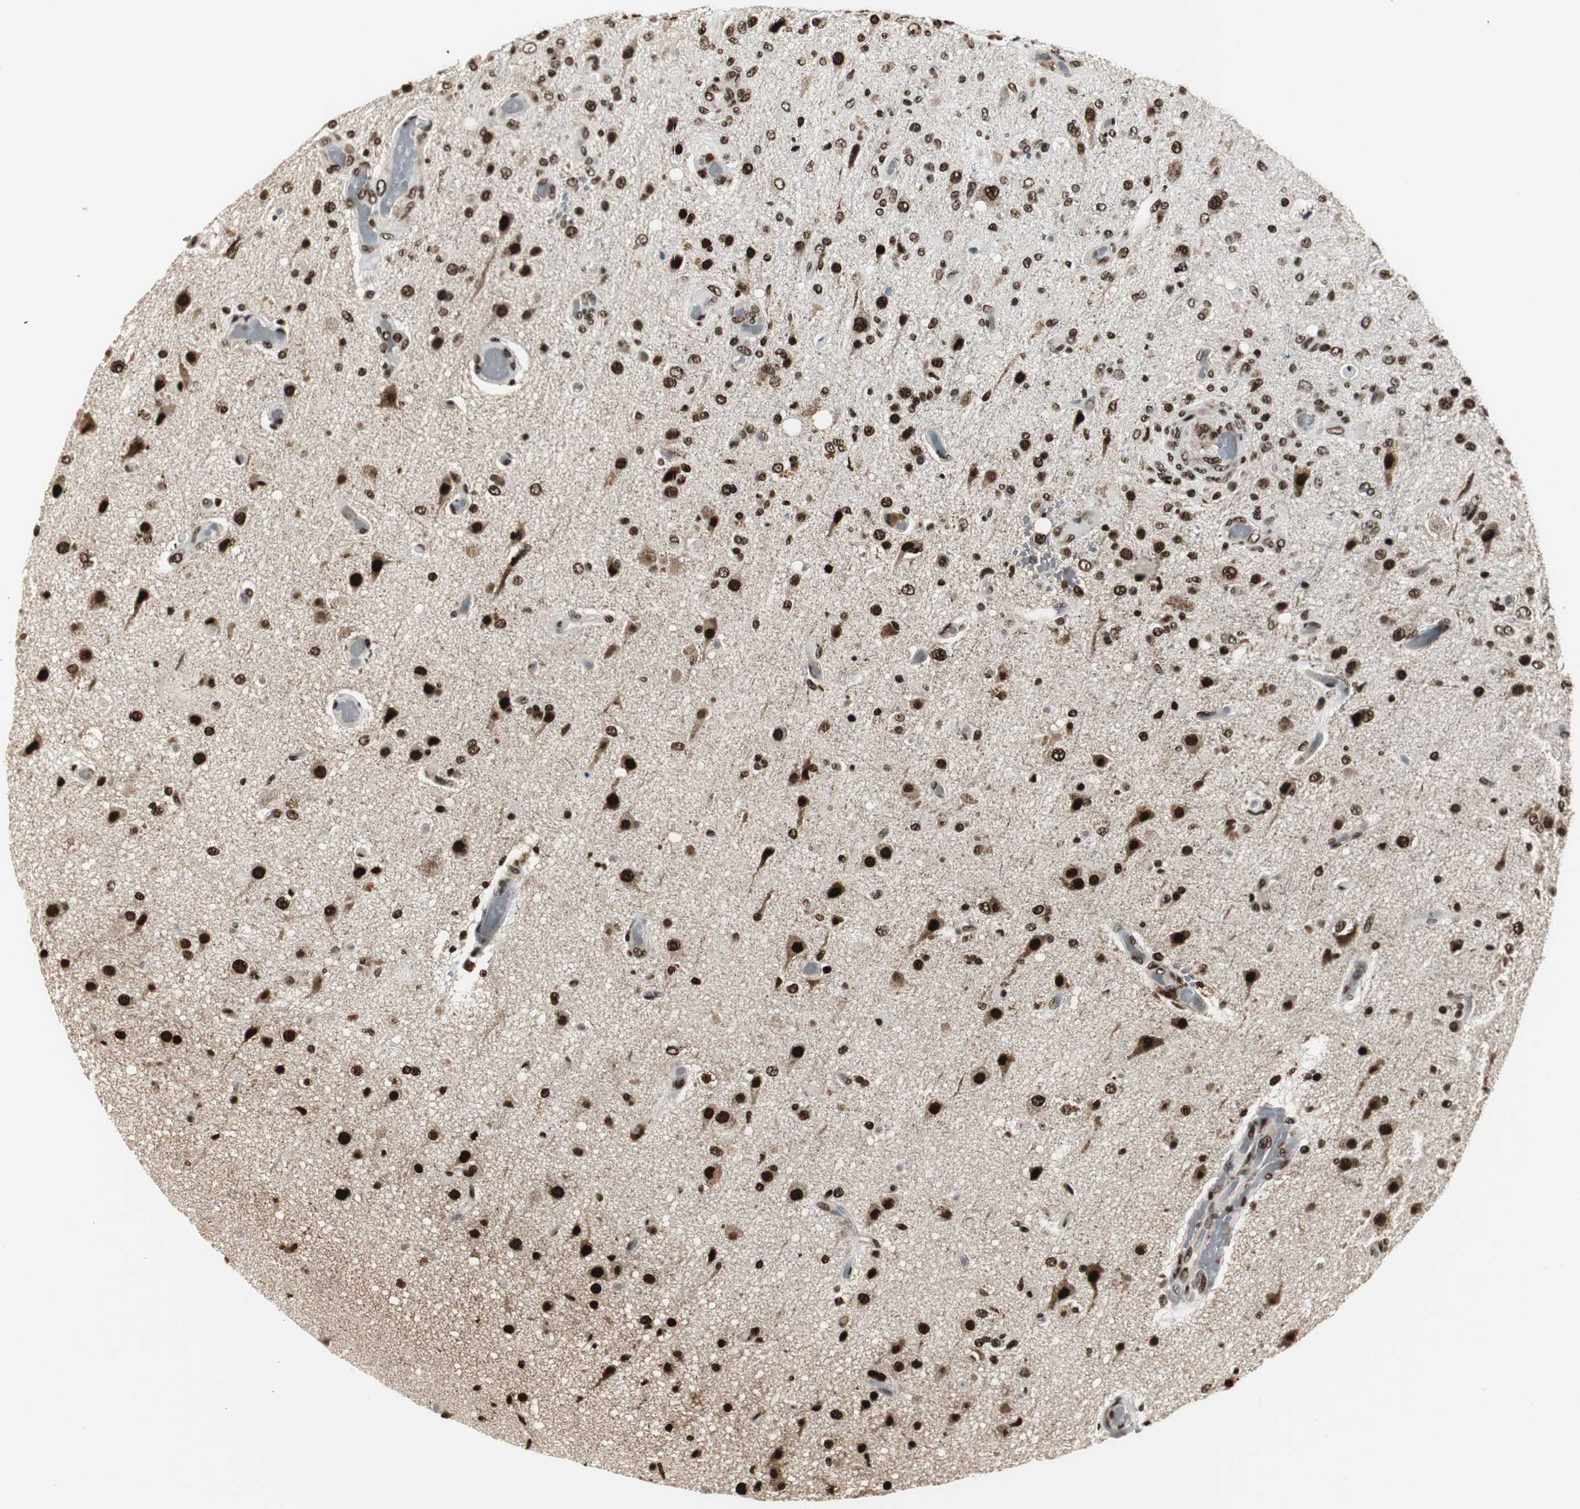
{"staining": {"intensity": "strong", "quantity": ">75%", "location": "nuclear"}, "tissue": "glioma", "cell_type": "Tumor cells", "image_type": "cancer", "snomed": [{"axis": "morphology", "description": "Normal tissue, NOS"}, {"axis": "morphology", "description": "Glioma, malignant, High grade"}, {"axis": "topography", "description": "Cerebral cortex"}], "caption": "Immunohistochemical staining of glioma reveals high levels of strong nuclear protein expression in about >75% of tumor cells.", "gene": "PARN", "patient": {"sex": "male", "age": 77}}